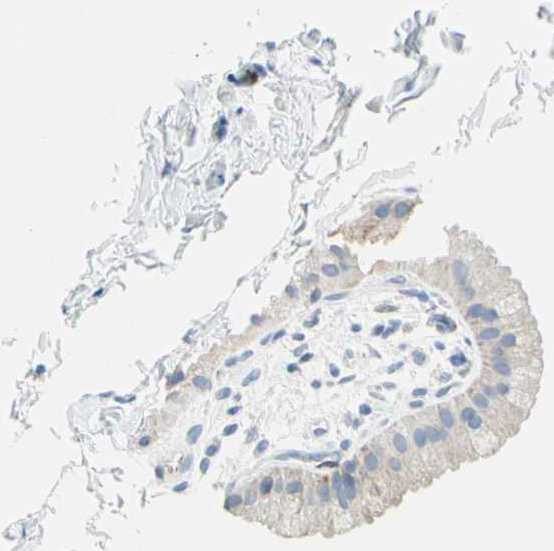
{"staining": {"intensity": "moderate", "quantity": "<25%", "location": "cytoplasmic/membranous"}, "tissue": "gallbladder", "cell_type": "Glandular cells", "image_type": "normal", "snomed": [{"axis": "morphology", "description": "Normal tissue, NOS"}, {"axis": "topography", "description": "Gallbladder"}], "caption": "The image displays a brown stain indicating the presence of a protein in the cytoplasmic/membranous of glandular cells in gallbladder.", "gene": "CYSLTR1", "patient": {"sex": "female", "age": 64}}